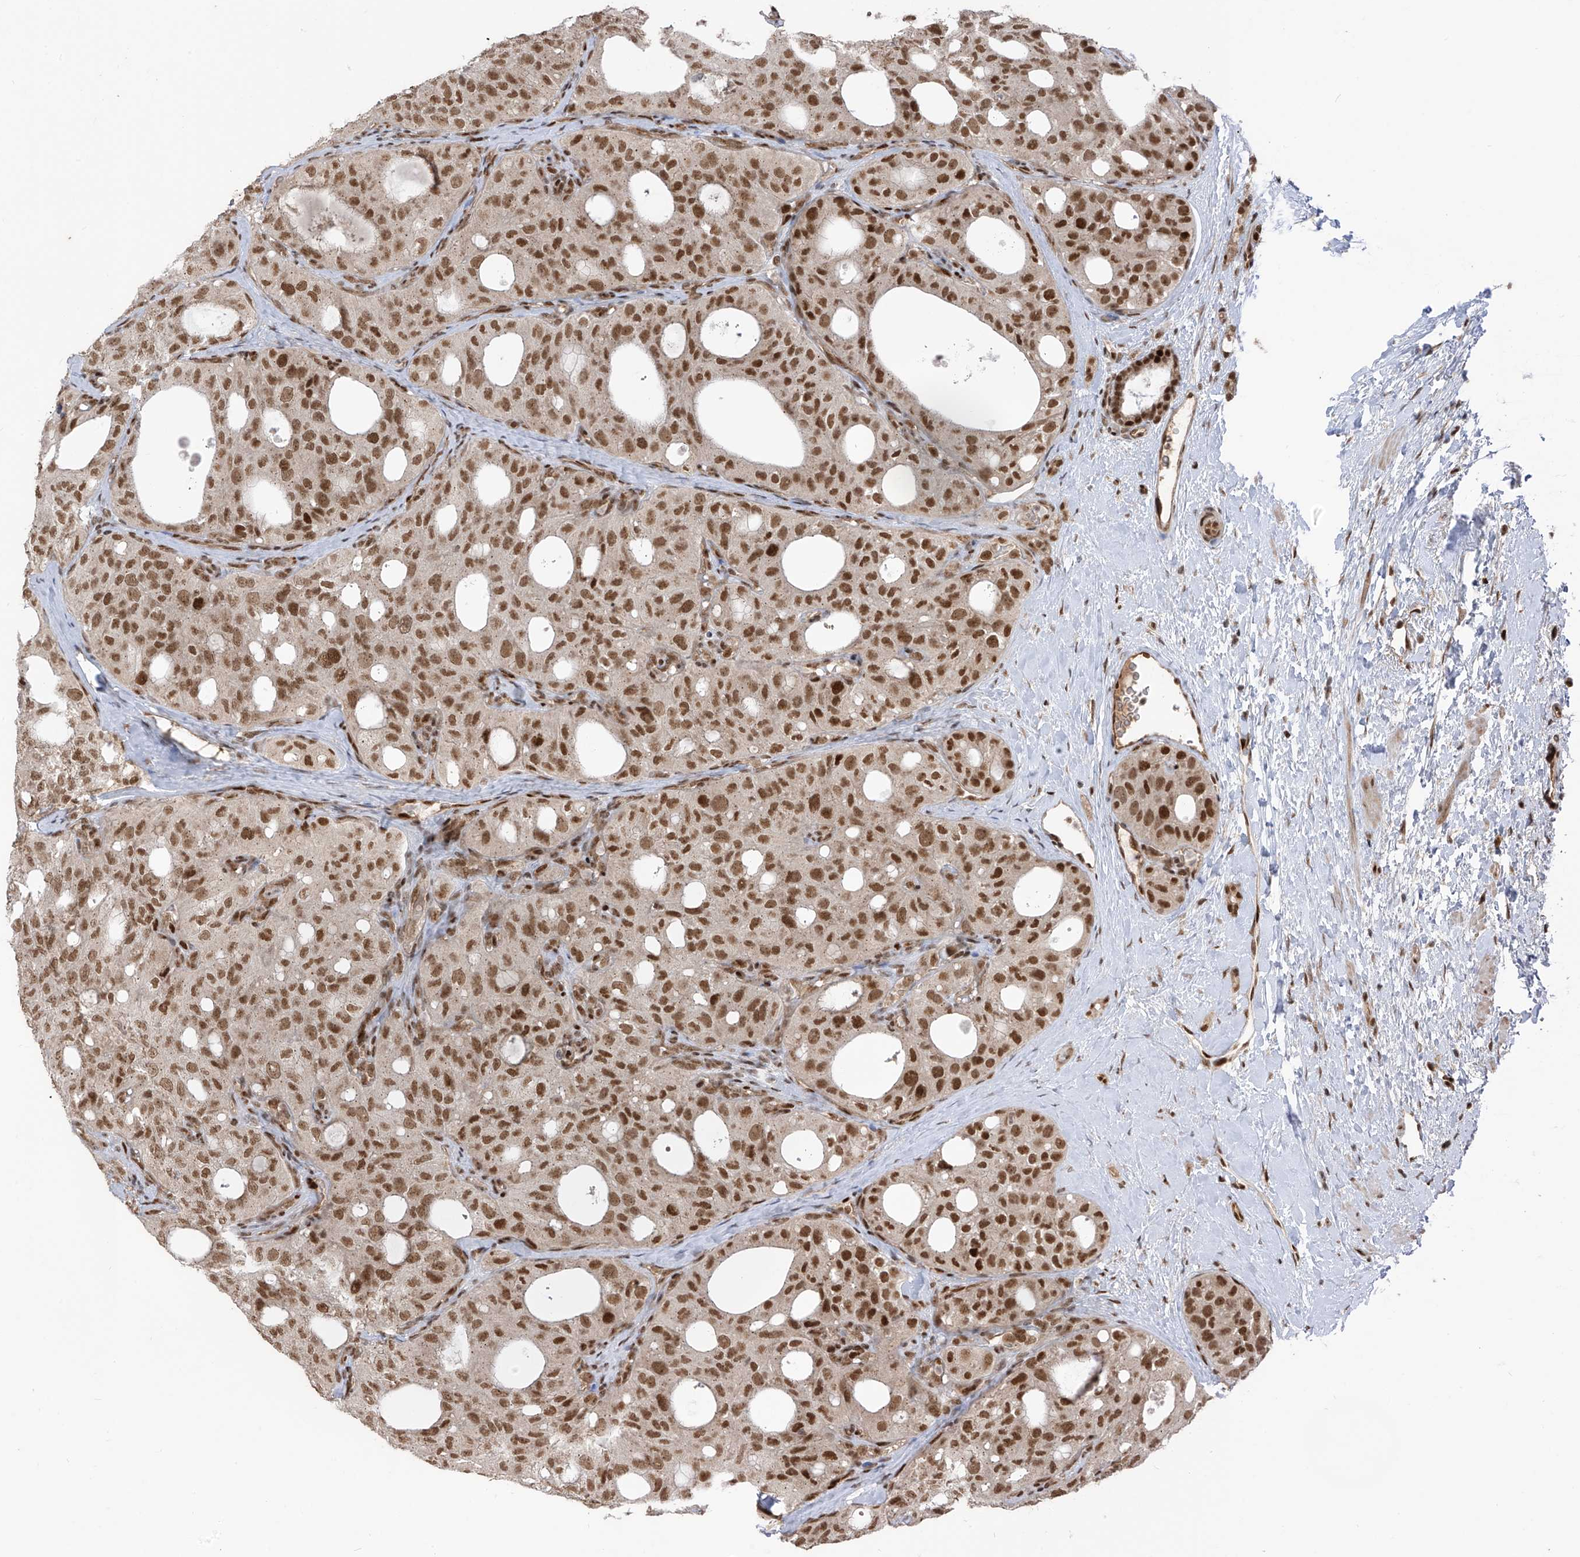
{"staining": {"intensity": "moderate", "quantity": ">75%", "location": "nuclear"}, "tissue": "thyroid cancer", "cell_type": "Tumor cells", "image_type": "cancer", "snomed": [{"axis": "morphology", "description": "Follicular adenoma carcinoma, NOS"}, {"axis": "topography", "description": "Thyroid gland"}], "caption": "Moderate nuclear staining is present in approximately >75% of tumor cells in thyroid cancer.", "gene": "ARHGEF3", "patient": {"sex": "male", "age": 75}}